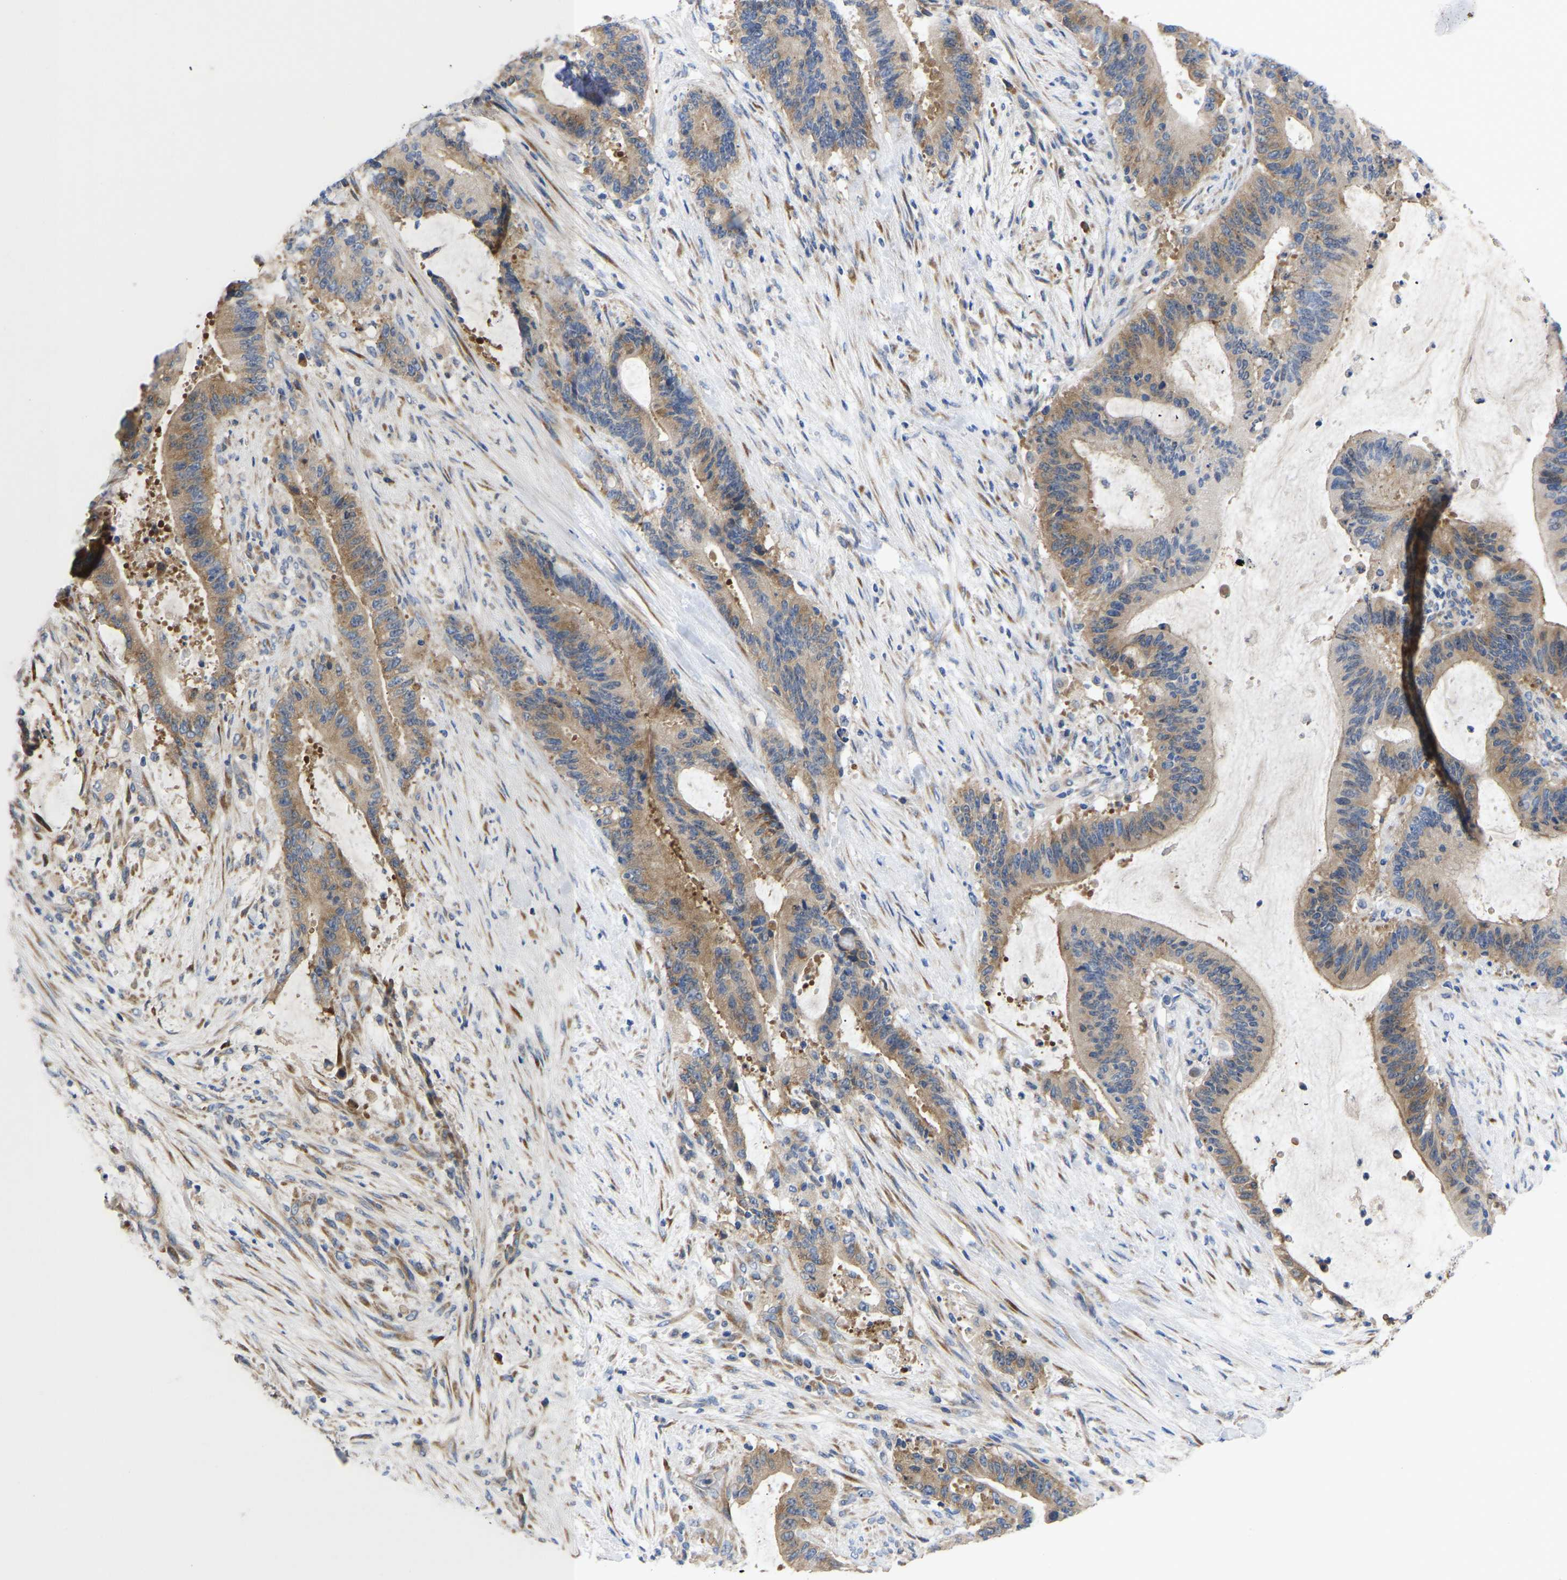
{"staining": {"intensity": "moderate", "quantity": ">75%", "location": "cytoplasmic/membranous"}, "tissue": "liver cancer", "cell_type": "Tumor cells", "image_type": "cancer", "snomed": [{"axis": "morphology", "description": "Normal tissue, NOS"}, {"axis": "morphology", "description": "Cholangiocarcinoma"}, {"axis": "topography", "description": "Liver"}, {"axis": "topography", "description": "Peripheral nerve tissue"}], "caption": "This micrograph reveals immunohistochemistry staining of cholangiocarcinoma (liver), with medium moderate cytoplasmic/membranous positivity in approximately >75% of tumor cells.", "gene": "ABCA10", "patient": {"sex": "female", "age": 73}}